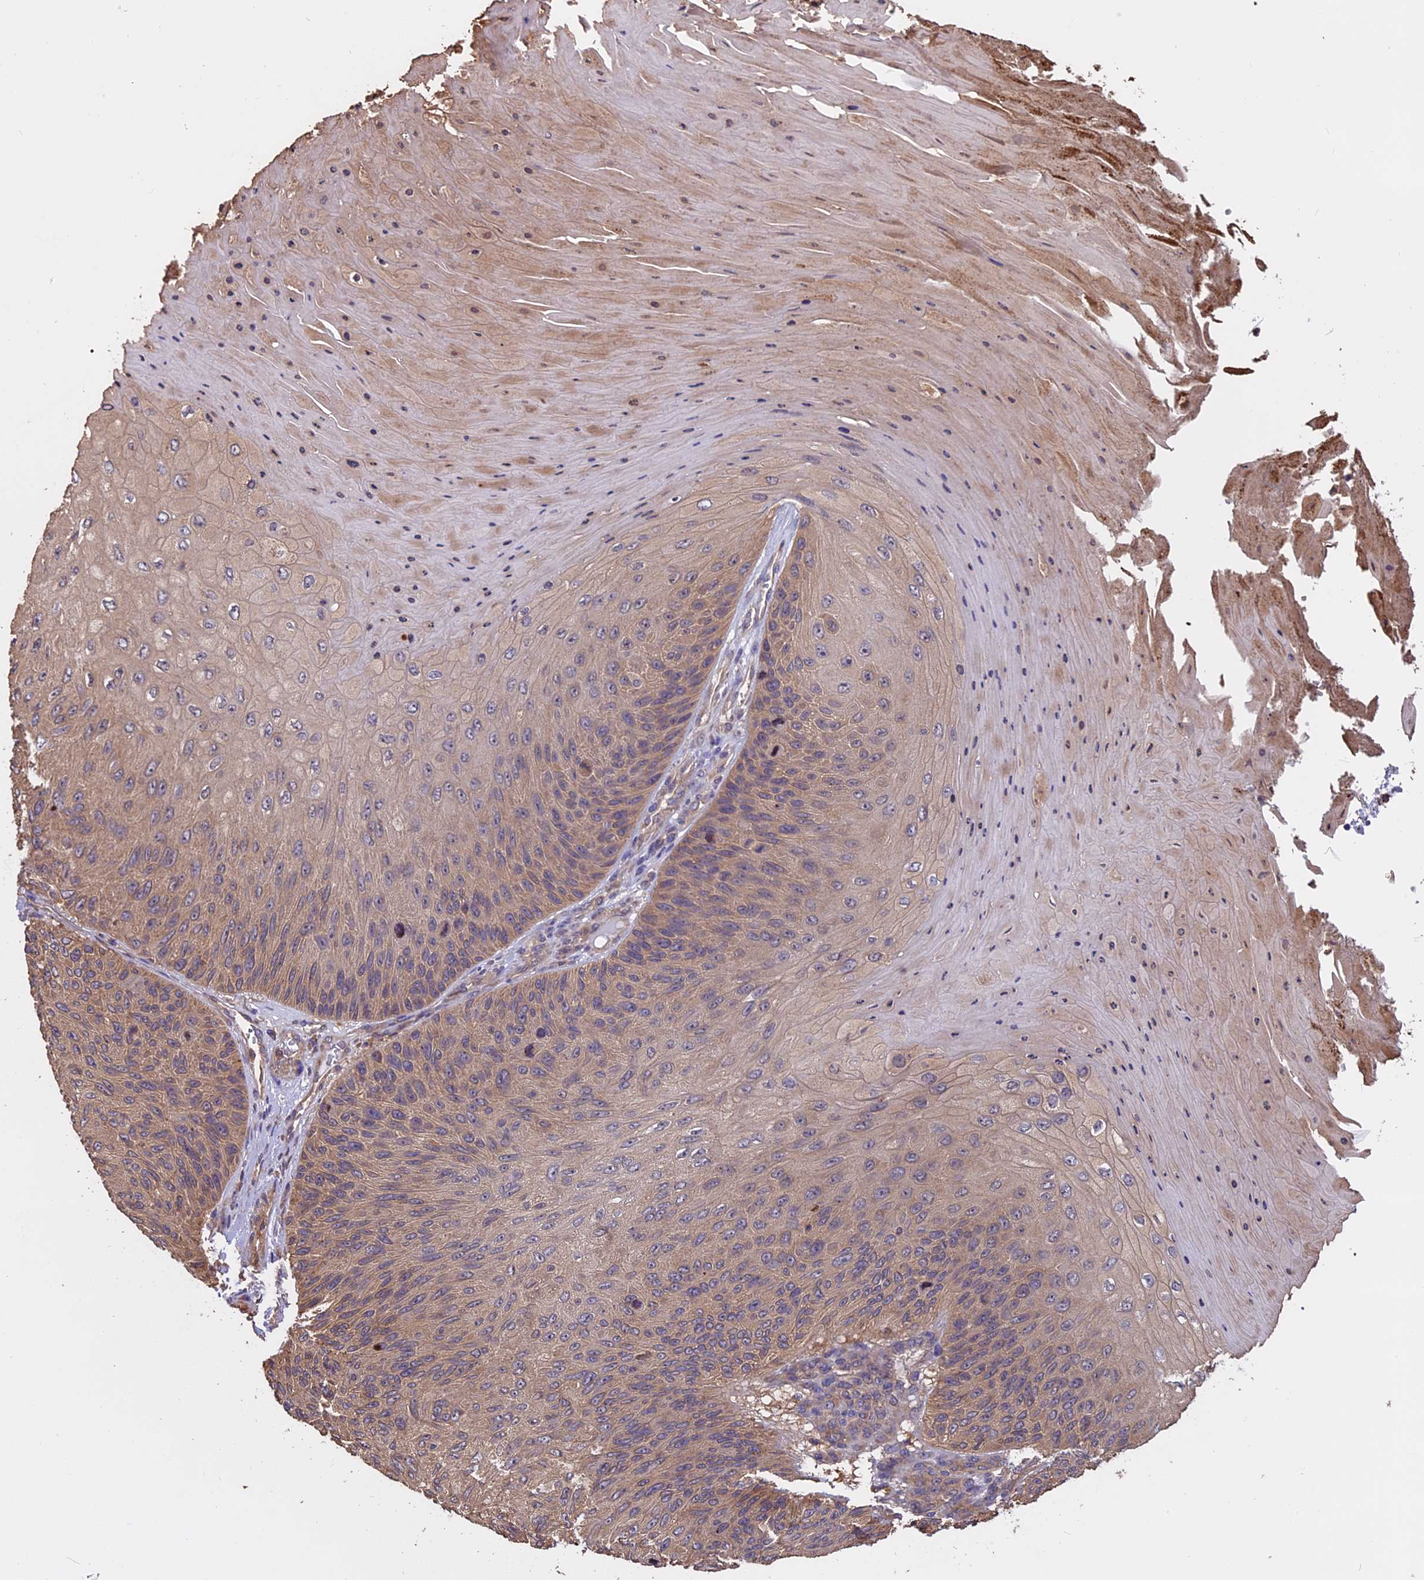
{"staining": {"intensity": "weak", "quantity": "25%-75%", "location": "cytoplasmic/membranous"}, "tissue": "skin cancer", "cell_type": "Tumor cells", "image_type": "cancer", "snomed": [{"axis": "morphology", "description": "Squamous cell carcinoma, NOS"}, {"axis": "topography", "description": "Skin"}], "caption": "Brown immunohistochemical staining in skin squamous cell carcinoma shows weak cytoplasmic/membranous expression in approximately 25%-75% of tumor cells.", "gene": "CHMP2A", "patient": {"sex": "female", "age": 88}}